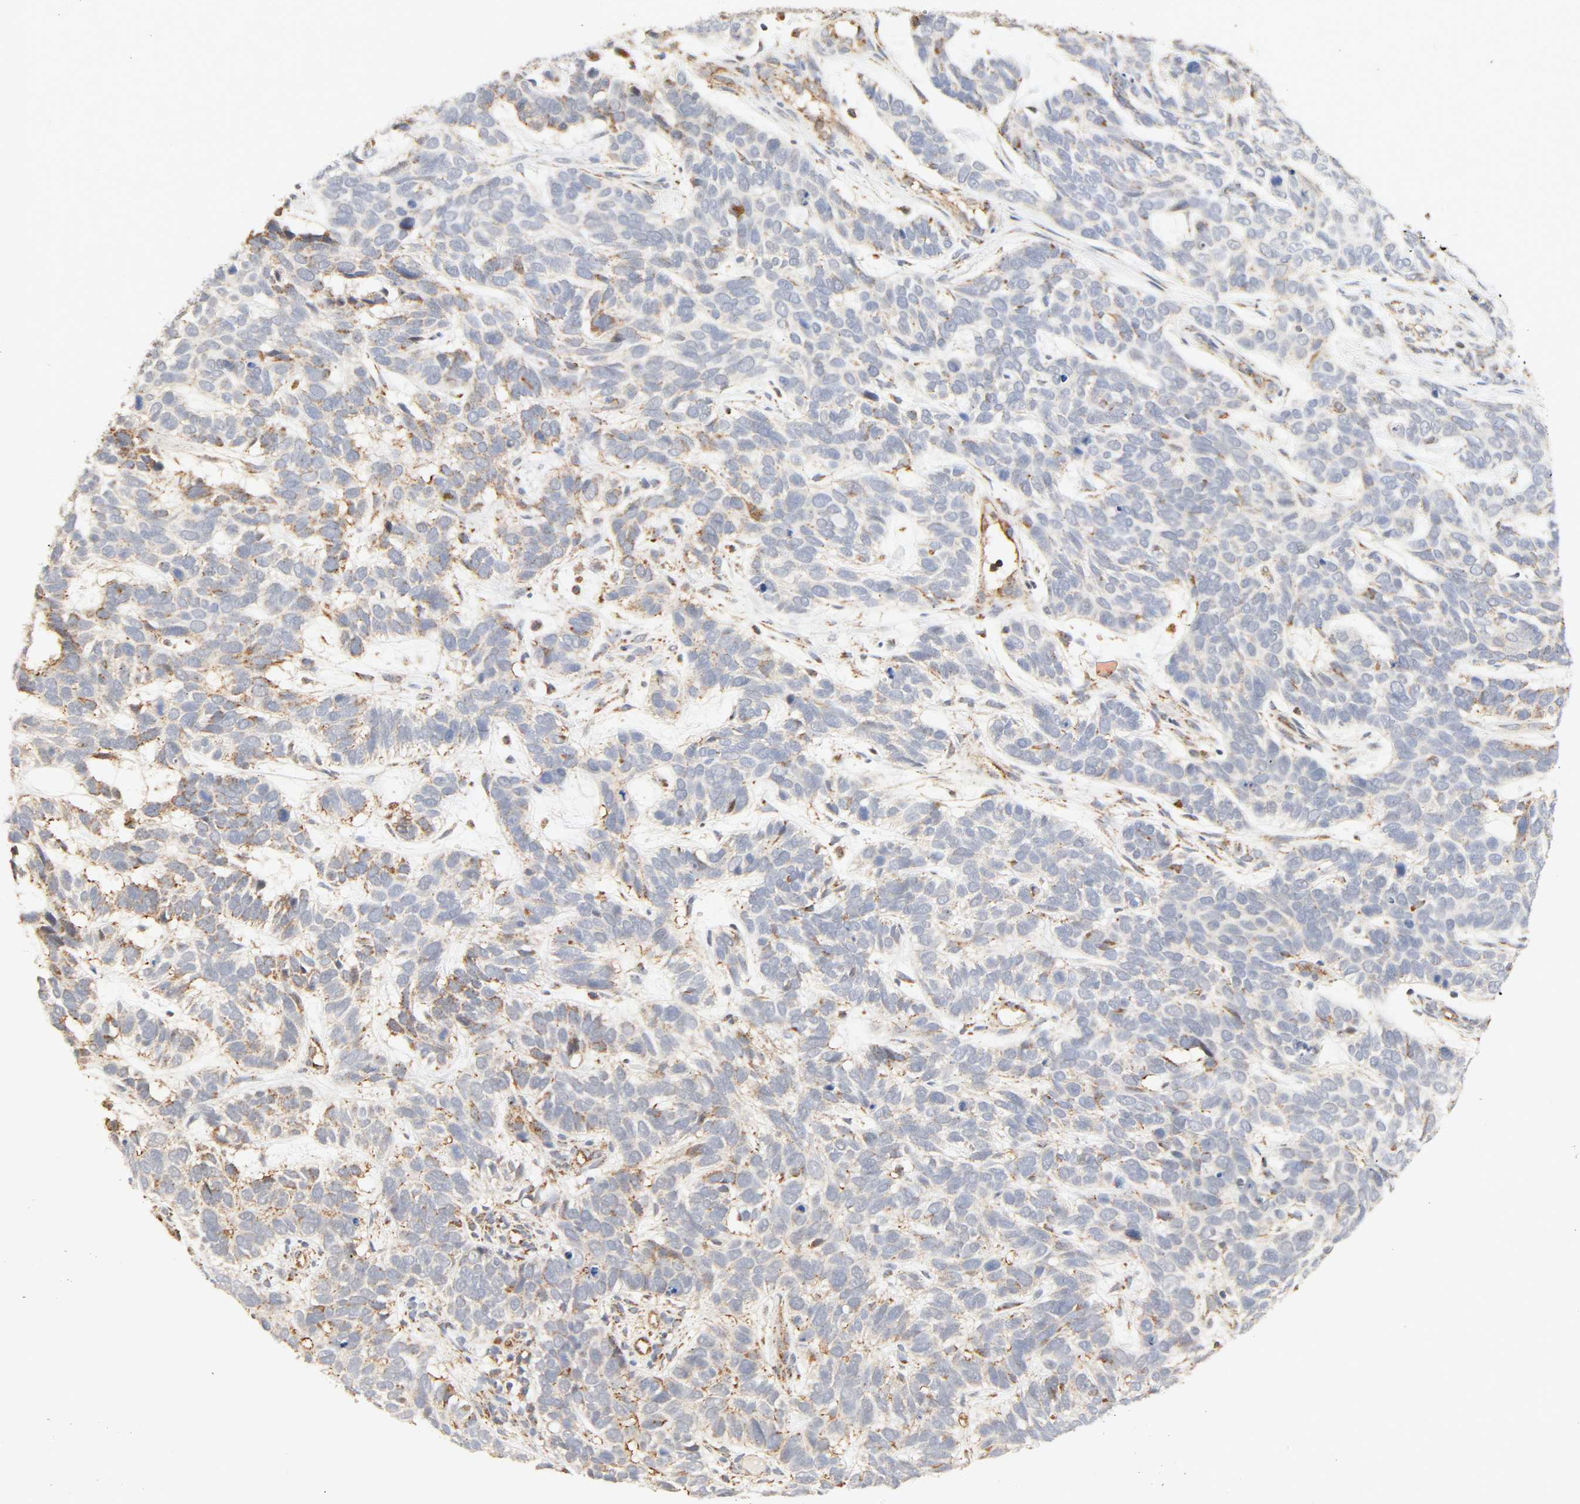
{"staining": {"intensity": "moderate", "quantity": "25%-75%", "location": "cytoplasmic/membranous"}, "tissue": "skin cancer", "cell_type": "Tumor cells", "image_type": "cancer", "snomed": [{"axis": "morphology", "description": "Basal cell carcinoma"}, {"axis": "topography", "description": "Skin"}], "caption": "Protein staining of skin cancer tissue shows moderate cytoplasmic/membranous expression in about 25%-75% of tumor cells.", "gene": "ZMAT5", "patient": {"sex": "male", "age": 87}}